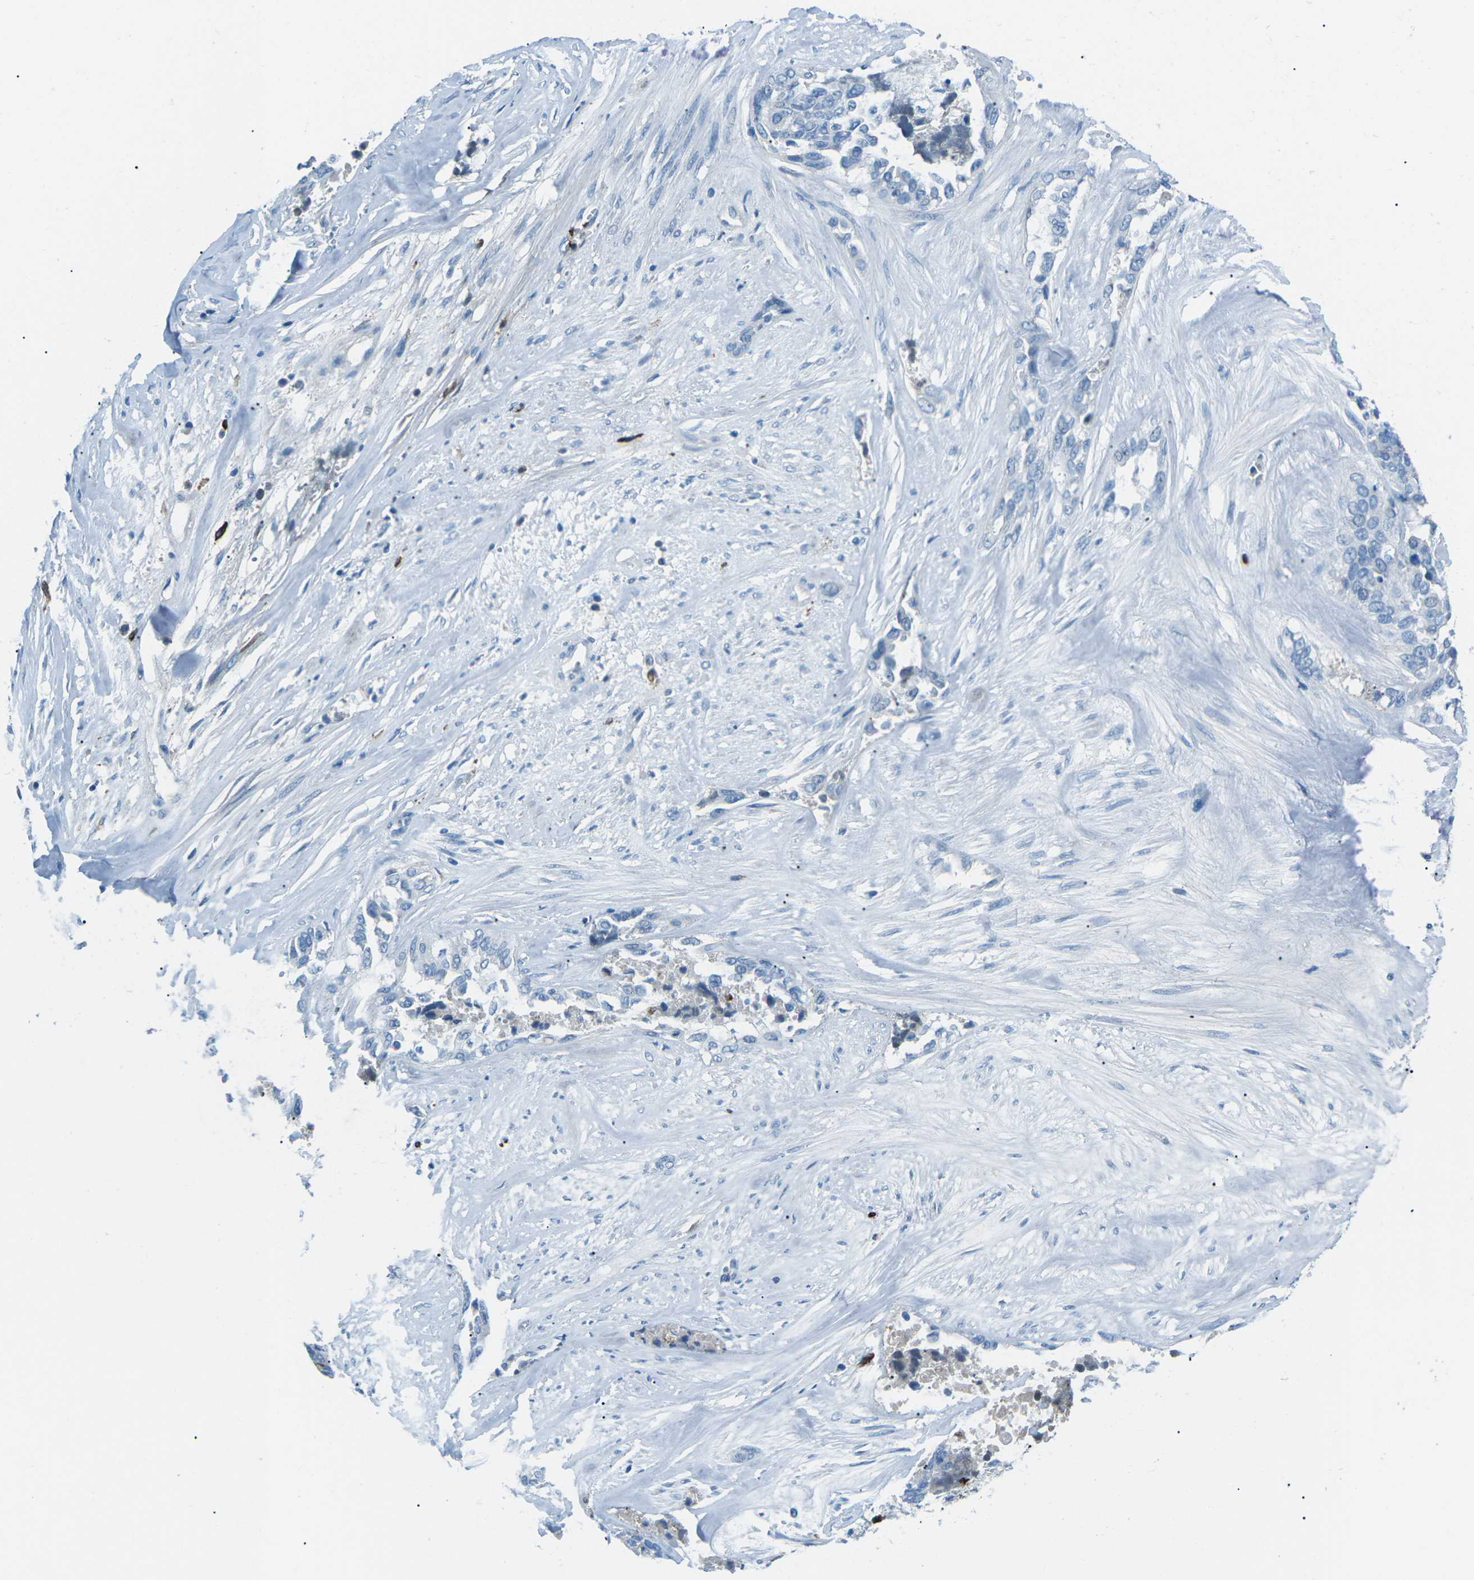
{"staining": {"intensity": "negative", "quantity": "none", "location": "none"}, "tissue": "ovarian cancer", "cell_type": "Tumor cells", "image_type": "cancer", "snomed": [{"axis": "morphology", "description": "Cystadenocarcinoma, serous, NOS"}, {"axis": "topography", "description": "Ovary"}], "caption": "Tumor cells are negative for brown protein staining in serous cystadenocarcinoma (ovarian).", "gene": "FCN1", "patient": {"sex": "female", "age": 44}}